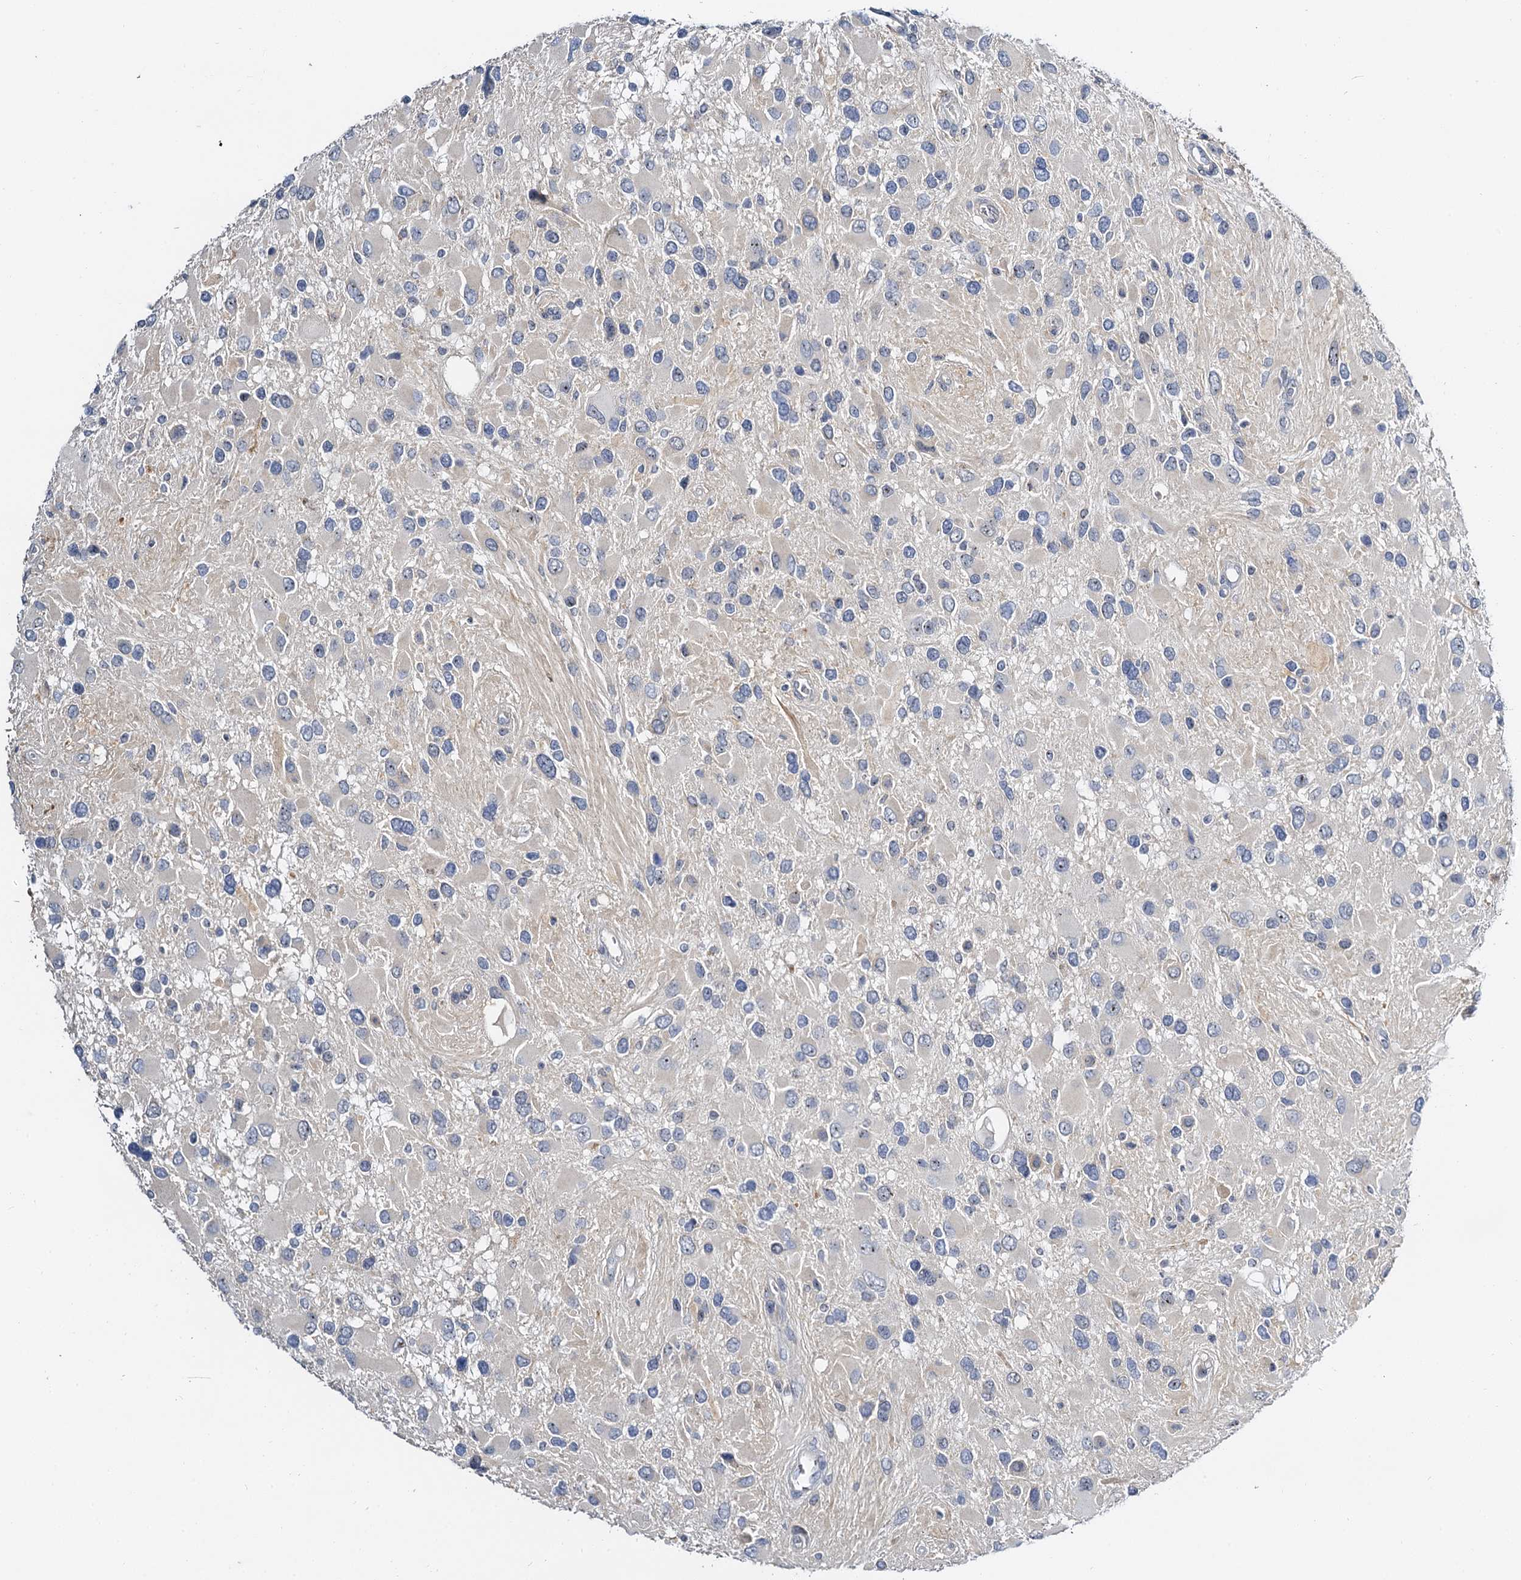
{"staining": {"intensity": "negative", "quantity": "none", "location": "none"}, "tissue": "glioma", "cell_type": "Tumor cells", "image_type": "cancer", "snomed": [{"axis": "morphology", "description": "Glioma, malignant, High grade"}, {"axis": "topography", "description": "Brain"}], "caption": "A histopathology image of human glioma is negative for staining in tumor cells.", "gene": "NOP2", "patient": {"sex": "male", "age": 53}}